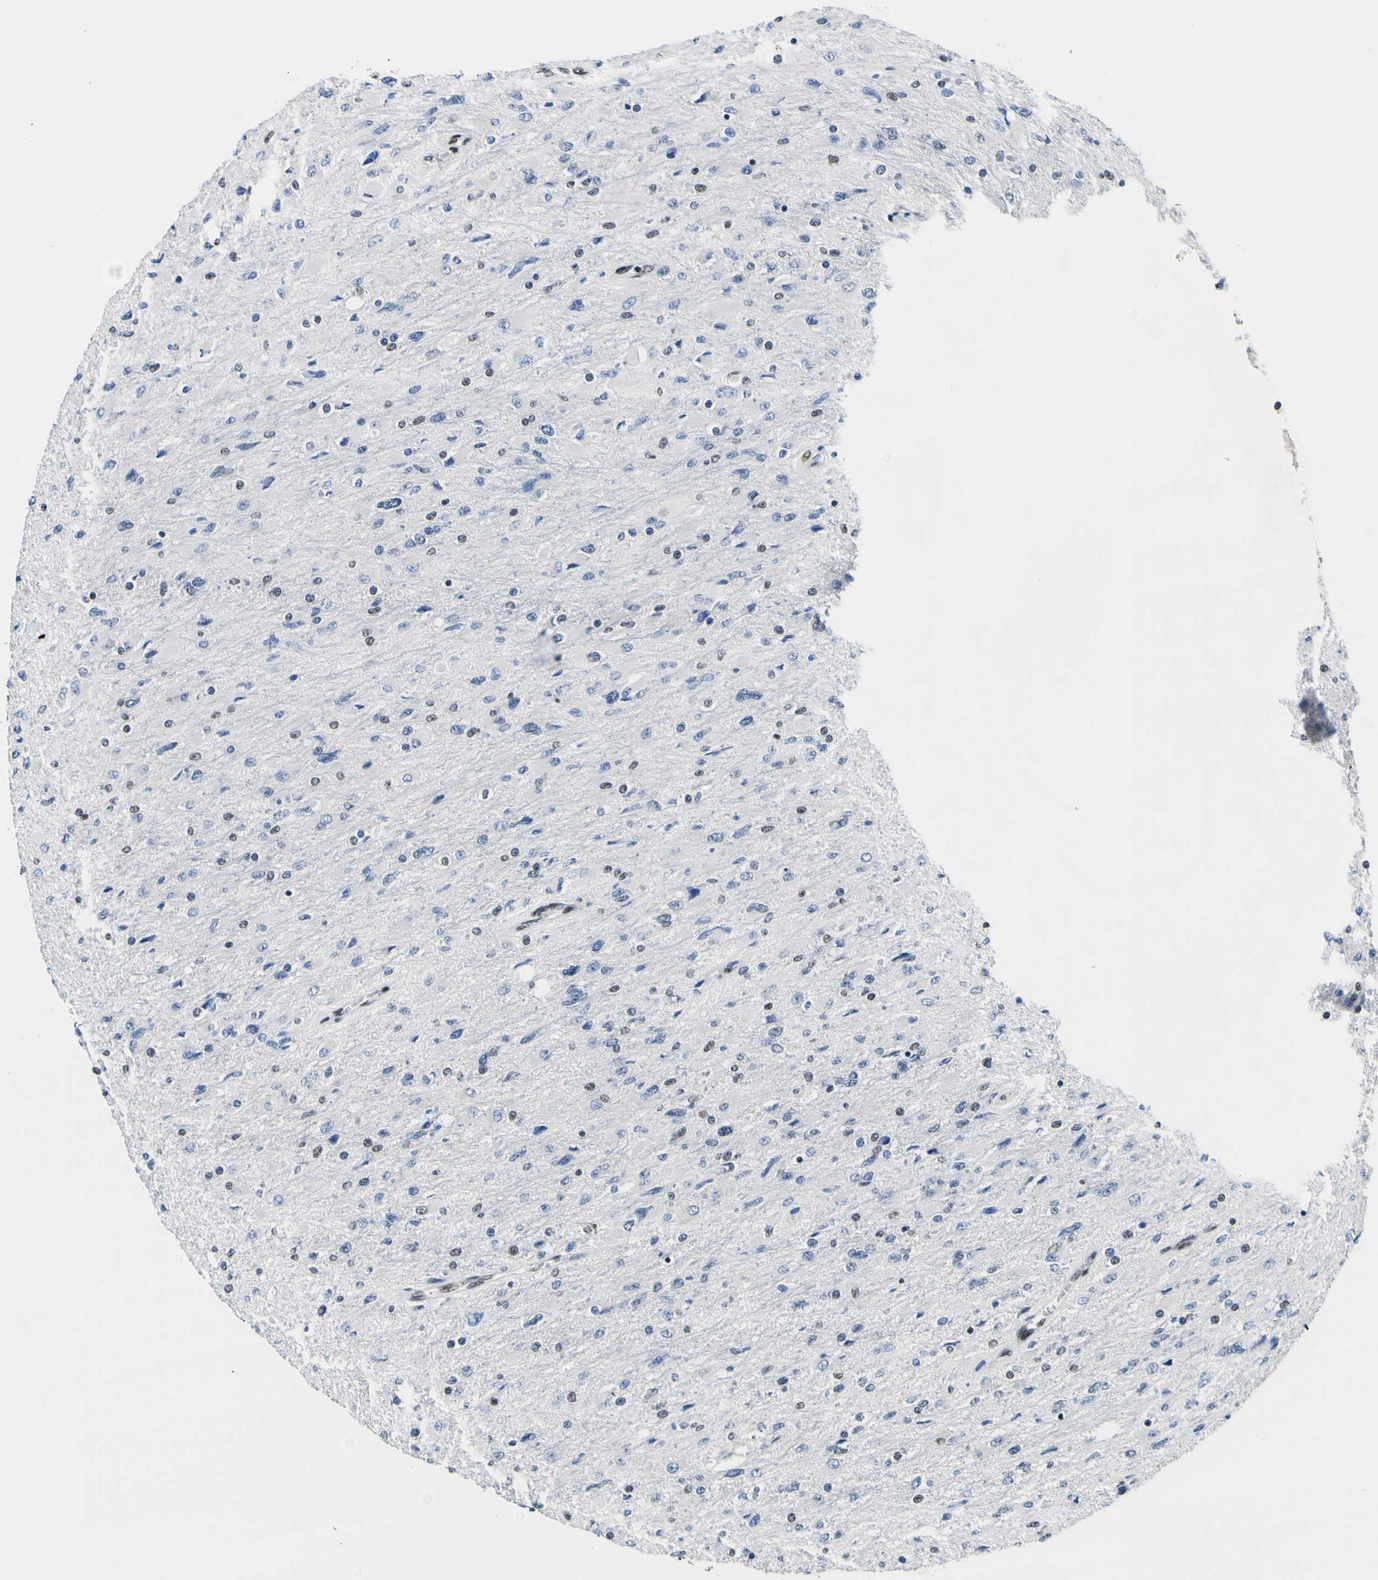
{"staining": {"intensity": "weak", "quantity": "25%-75%", "location": "nuclear"}, "tissue": "glioma", "cell_type": "Tumor cells", "image_type": "cancer", "snomed": [{"axis": "morphology", "description": "Glioma, malignant, High grade"}, {"axis": "topography", "description": "Cerebral cortex"}], "caption": "IHC micrograph of human glioma stained for a protein (brown), which exhibits low levels of weak nuclear expression in about 25%-75% of tumor cells.", "gene": "SP1", "patient": {"sex": "female", "age": 36}}